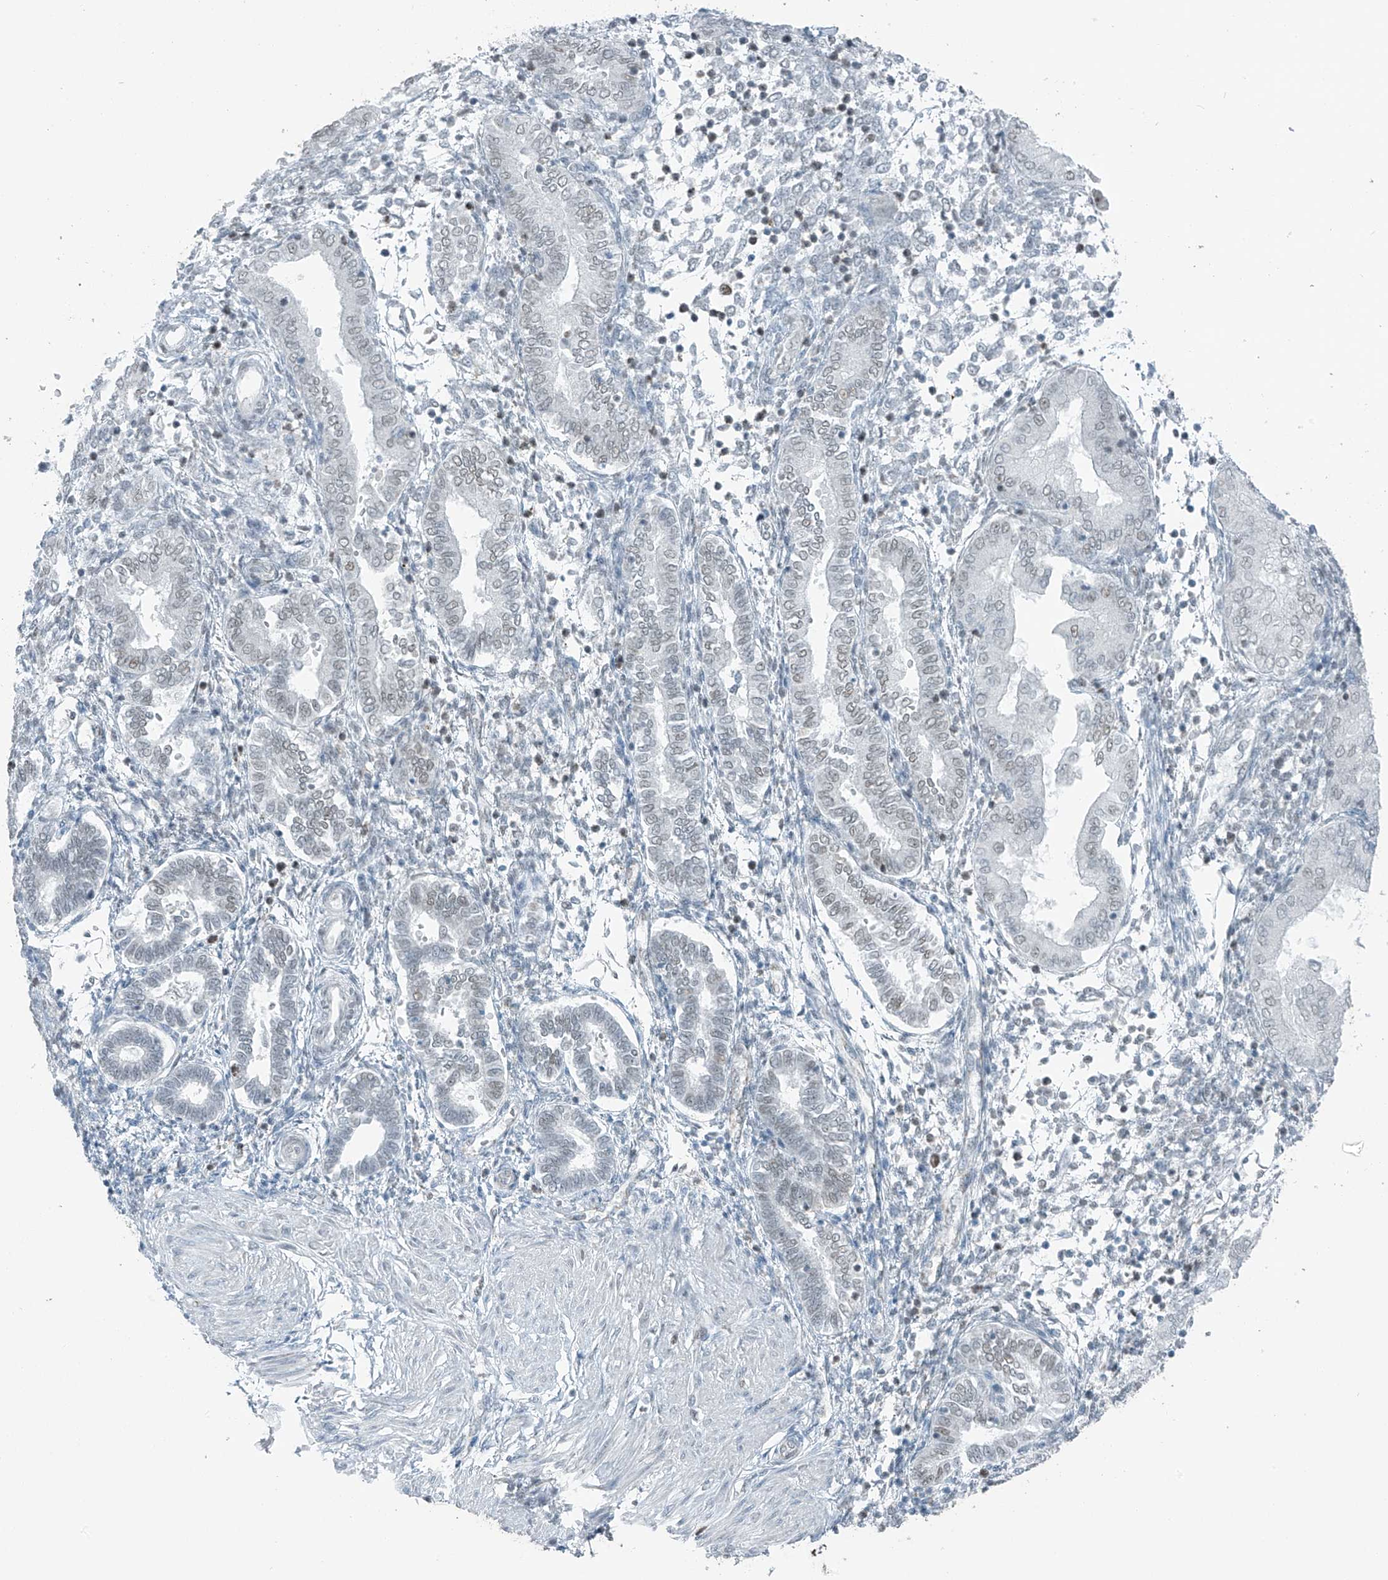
{"staining": {"intensity": "moderate", "quantity": "25%-75%", "location": "nuclear"}, "tissue": "endometrium", "cell_type": "Cells in endometrial stroma", "image_type": "normal", "snomed": [{"axis": "morphology", "description": "Normal tissue, NOS"}, {"axis": "topography", "description": "Endometrium"}], "caption": "Cells in endometrial stroma demonstrate moderate nuclear staining in approximately 25%-75% of cells in normal endometrium.", "gene": "WRNIP1", "patient": {"sex": "female", "age": 53}}